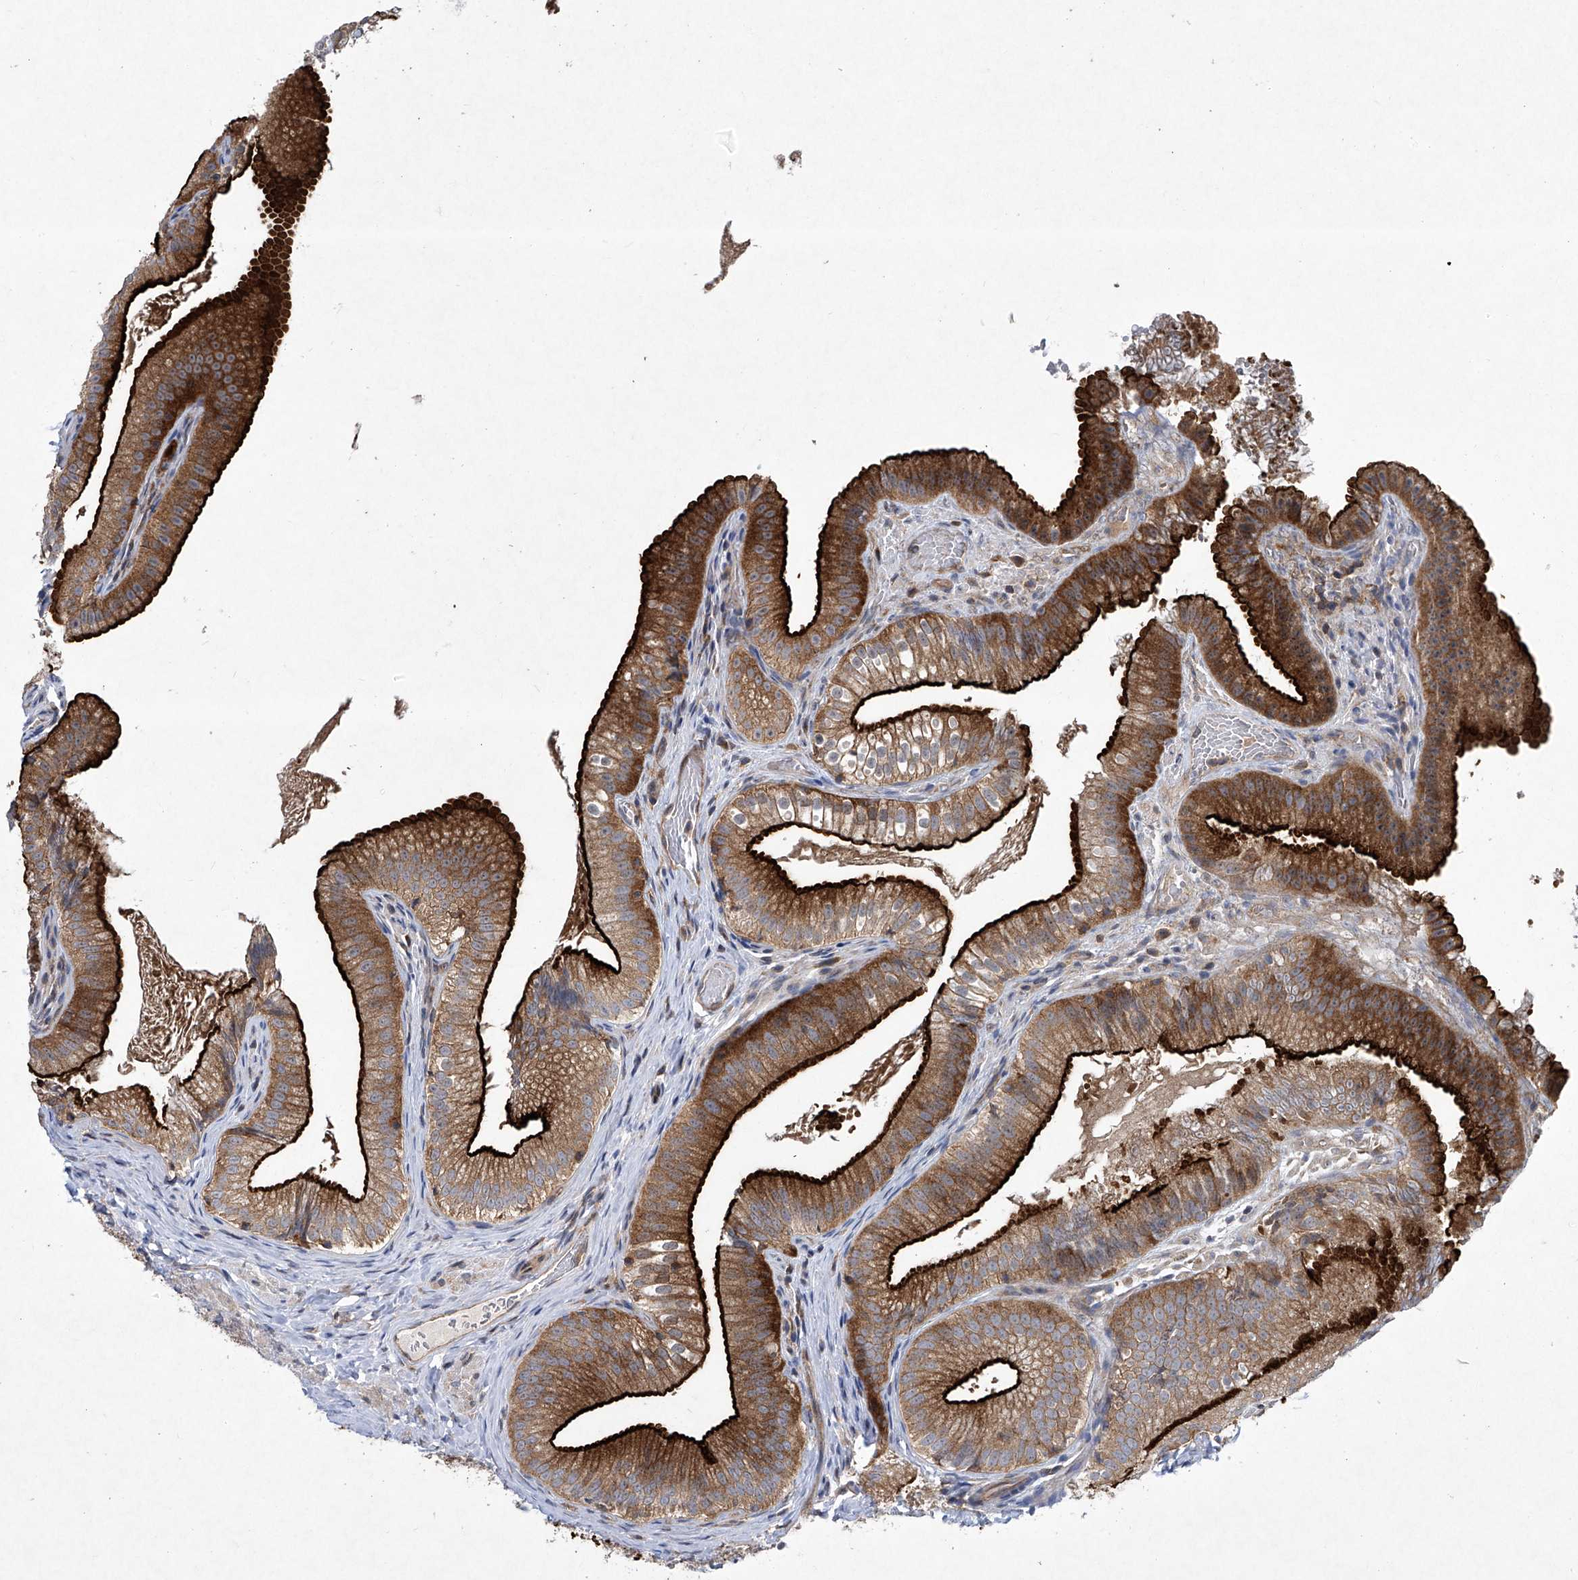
{"staining": {"intensity": "strong", "quantity": ">75%", "location": "cytoplasmic/membranous"}, "tissue": "gallbladder", "cell_type": "Glandular cells", "image_type": "normal", "snomed": [{"axis": "morphology", "description": "Normal tissue, NOS"}, {"axis": "topography", "description": "Gallbladder"}], "caption": "Benign gallbladder was stained to show a protein in brown. There is high levels of strong cytoplasmic/membranous positivity in approximately >75% of glandular cells.", "gene": "CISH", "patient": {"sex": "female", "age": 30}}